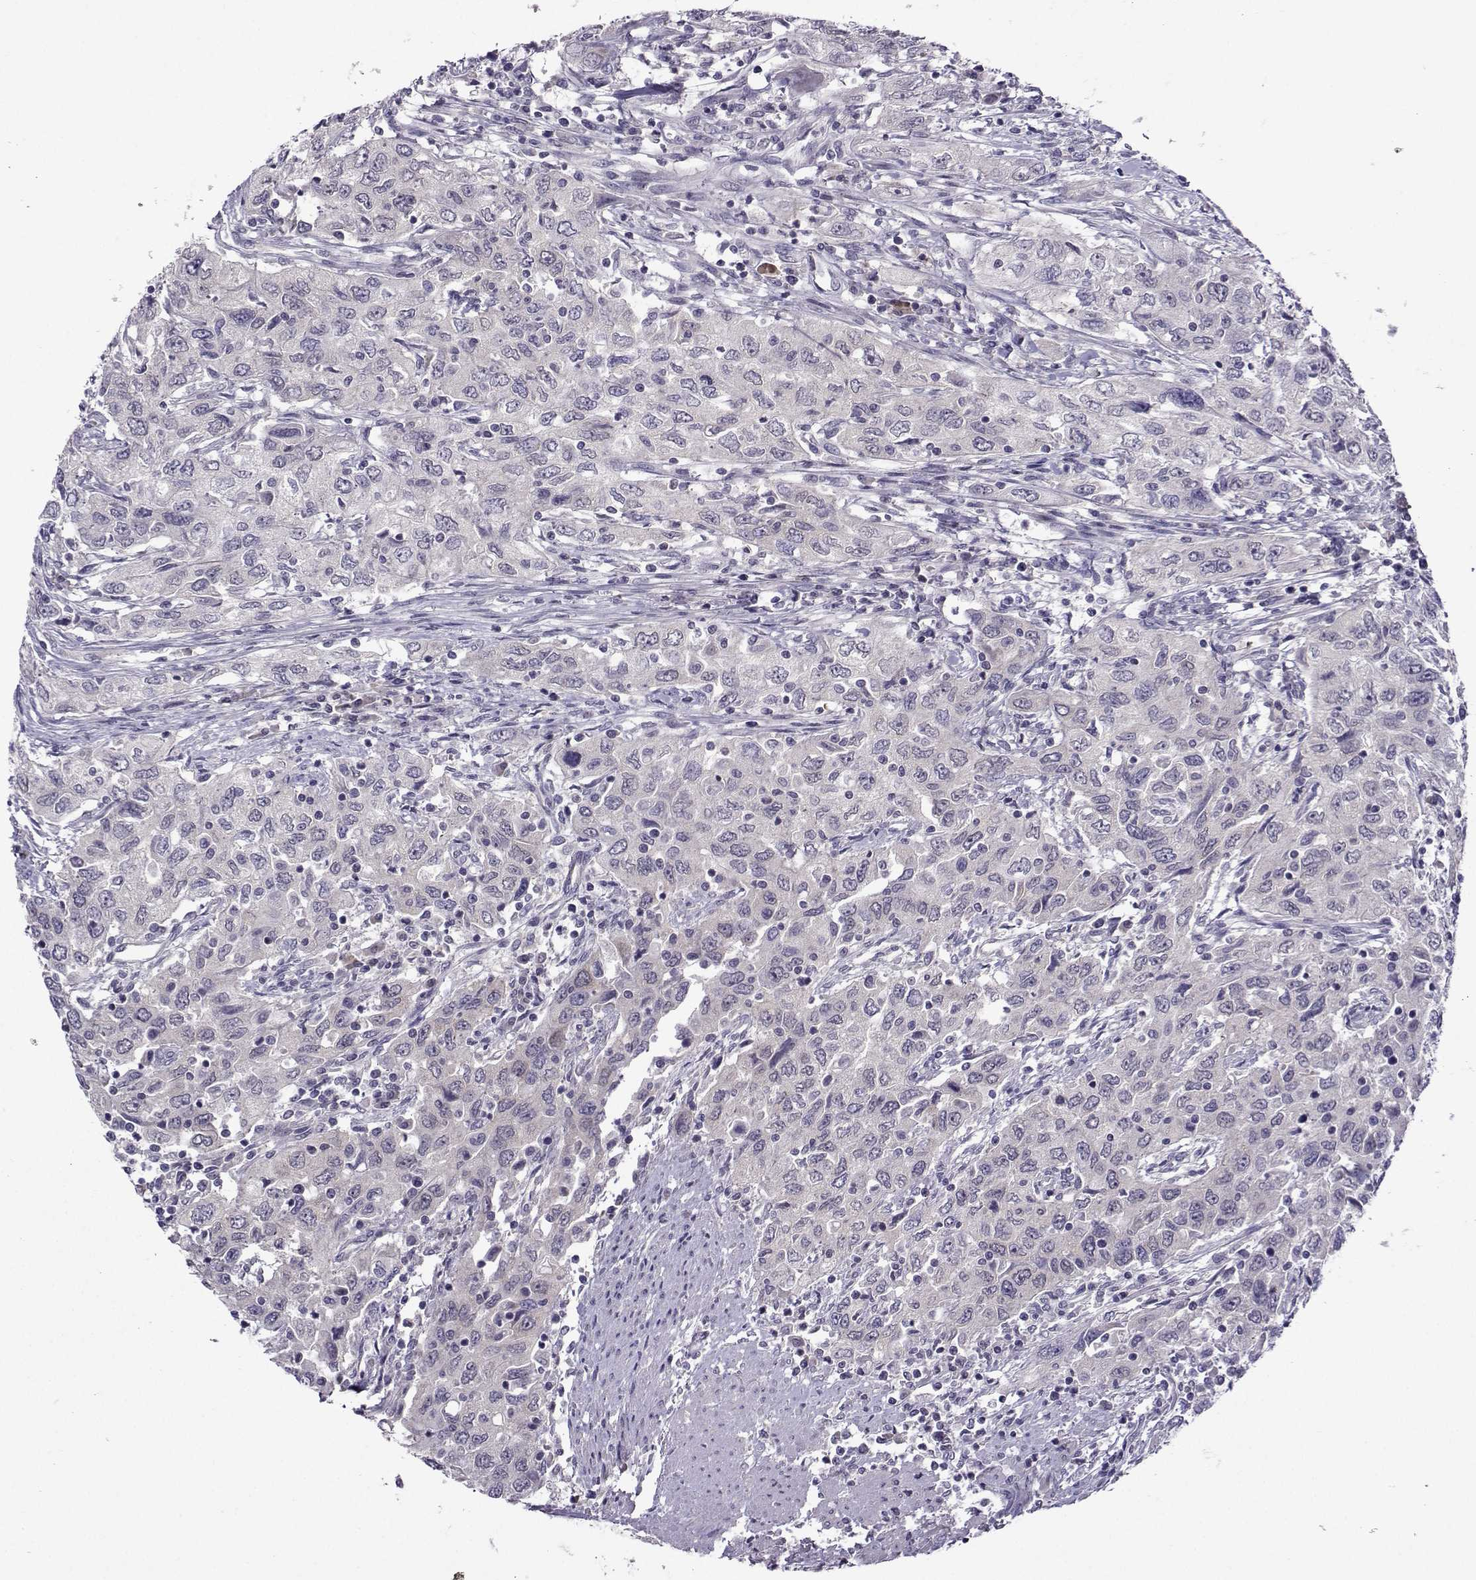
{"staining": {"intensity": "negative", "quantity": "none", "location": "none"}, "tissue": "urothelial cancer", "cell_type": "Tumor cells", "image_type": "cancer", "snomed": [{"axis": "morphology", "description": "Urothelial carcinoma, High grade"}, {"axis": "topography", "description": "Urinary bladder"}], "caption": "Tumor cells show no significant protein expression in urothelial cancer.", "gene": "DDX20", "patient": {"sex": "male", "age": 76}}